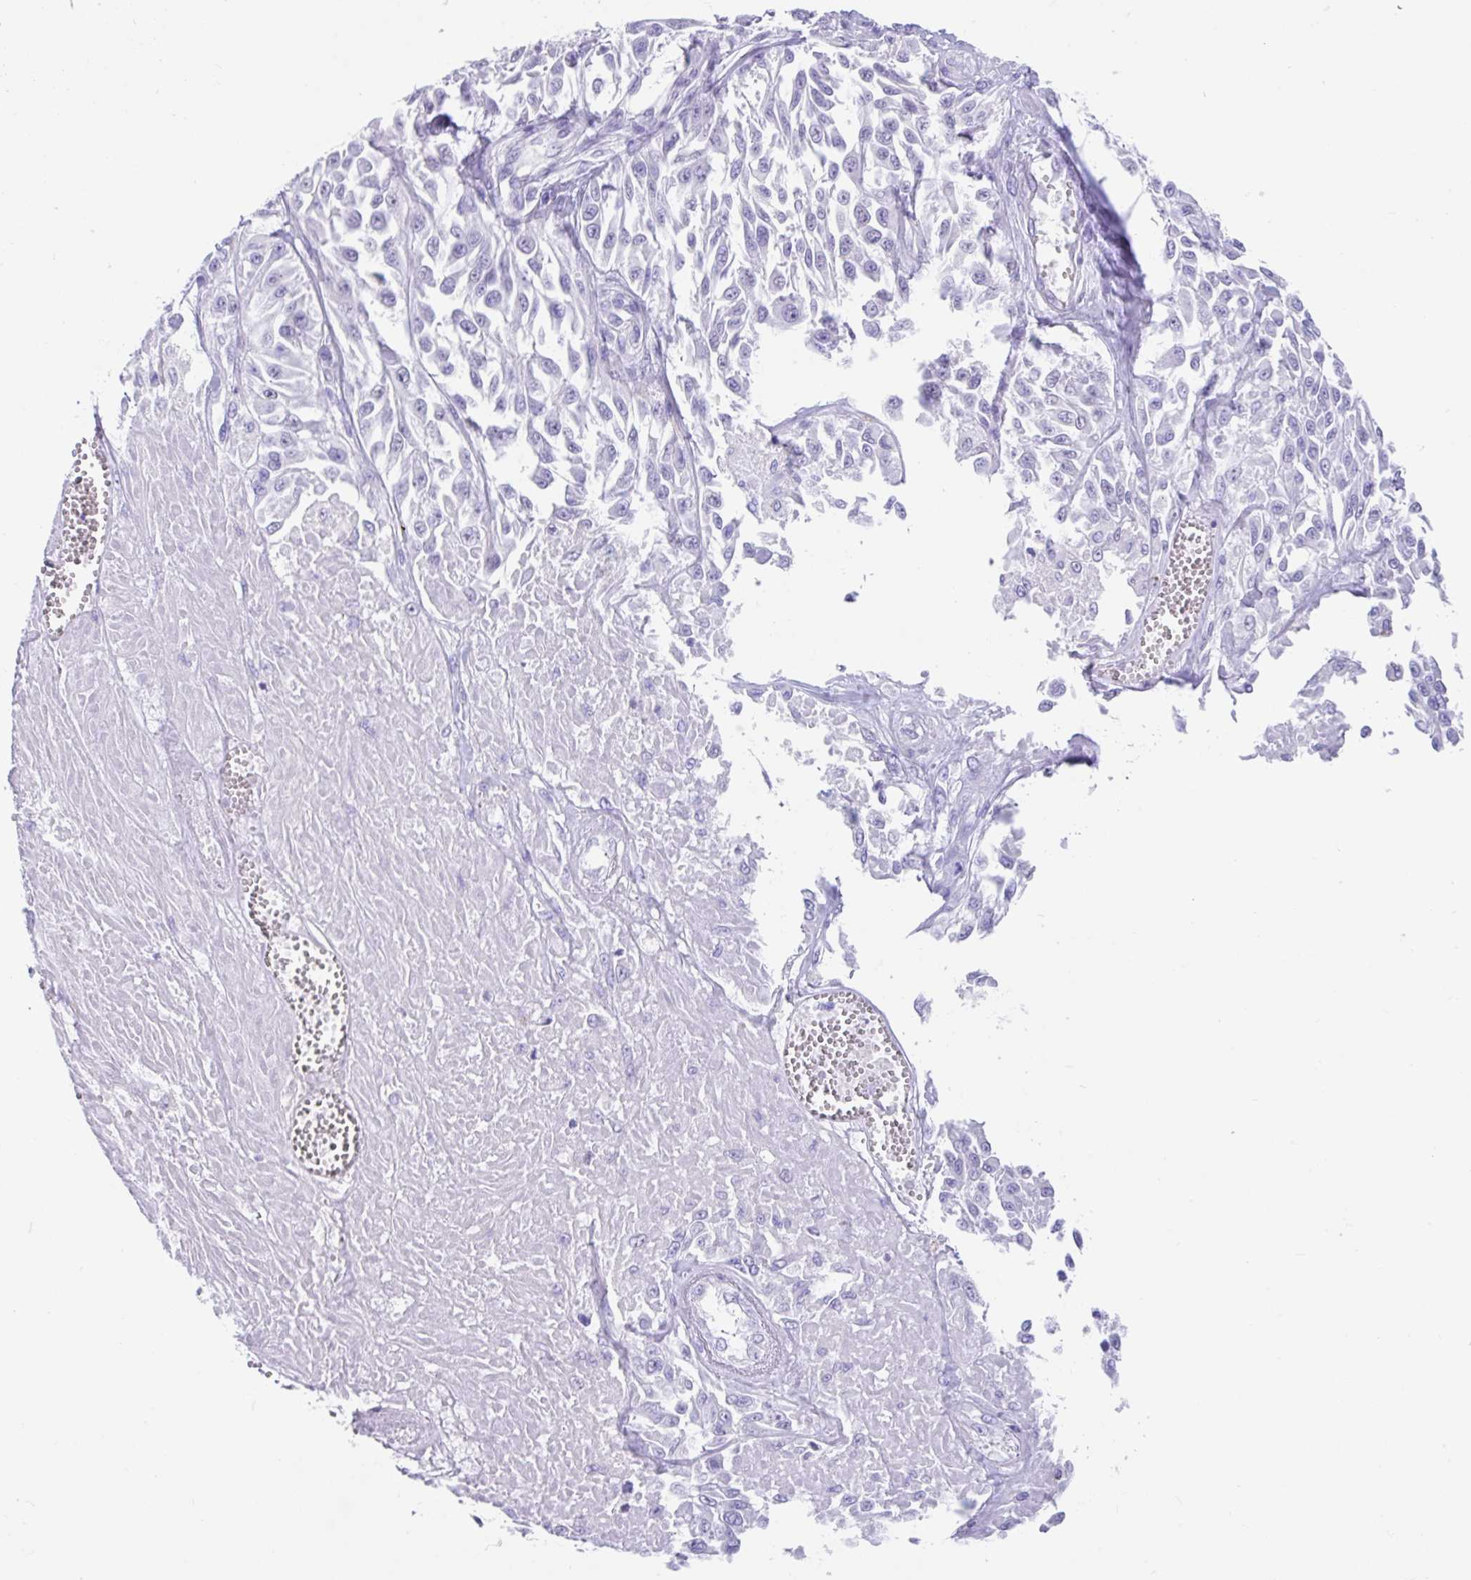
{"staining": {"intensity": "negative", "quantity": "none", "location": "none"}, "tissue": "melanoma", "cell_type": "Tumor cells", "image_type": "cancer", "snomed": [{"axis": "morphology", "description": "Malignant melanoma, NOS"}, {"axis": "topography", "description": "Skin"}], "caption": "Tumor cells show no significant protein expression in melanoma.", "gene": "FAM107A", "patient": {"sex": "male", "age": 94}}